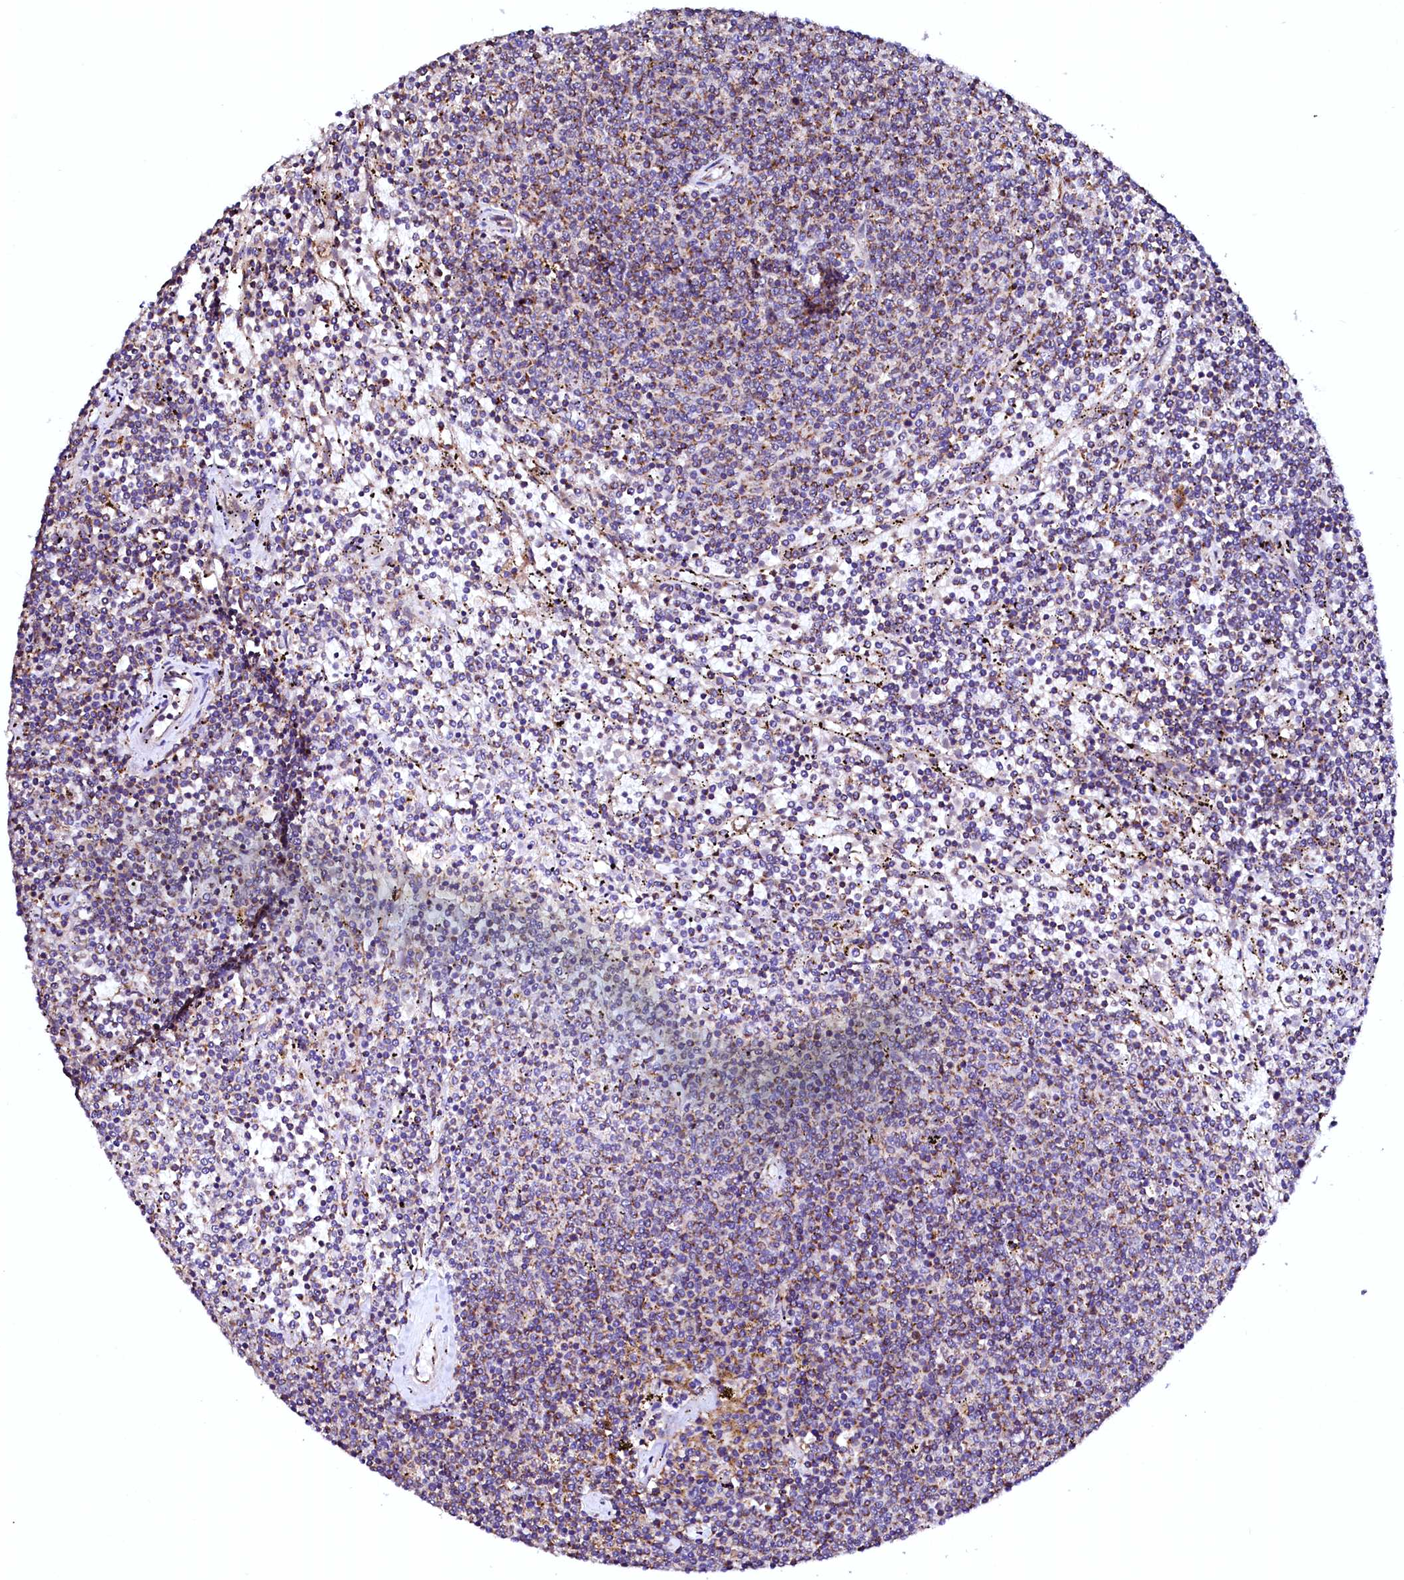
{"staining": {"intensity": "weak", "quantity": "<25%", "location": "cytoplasmic/membranous"}, "tissue": "lymphoma", "cell_type": "Tumor cells", "image_type": "cancer", "snomed": [{"axis": "morphology", "description": "Malignant lymphoma, non-Hodgkin's type, Low grade"}, {"axis": "topography", "description": "Spleen"}], "caption": "The image demonstrates no significant positivity in tumor cells of lymphoma.", "gene": "UBE3C", "patient": {"sex": "female", "age": 50}}